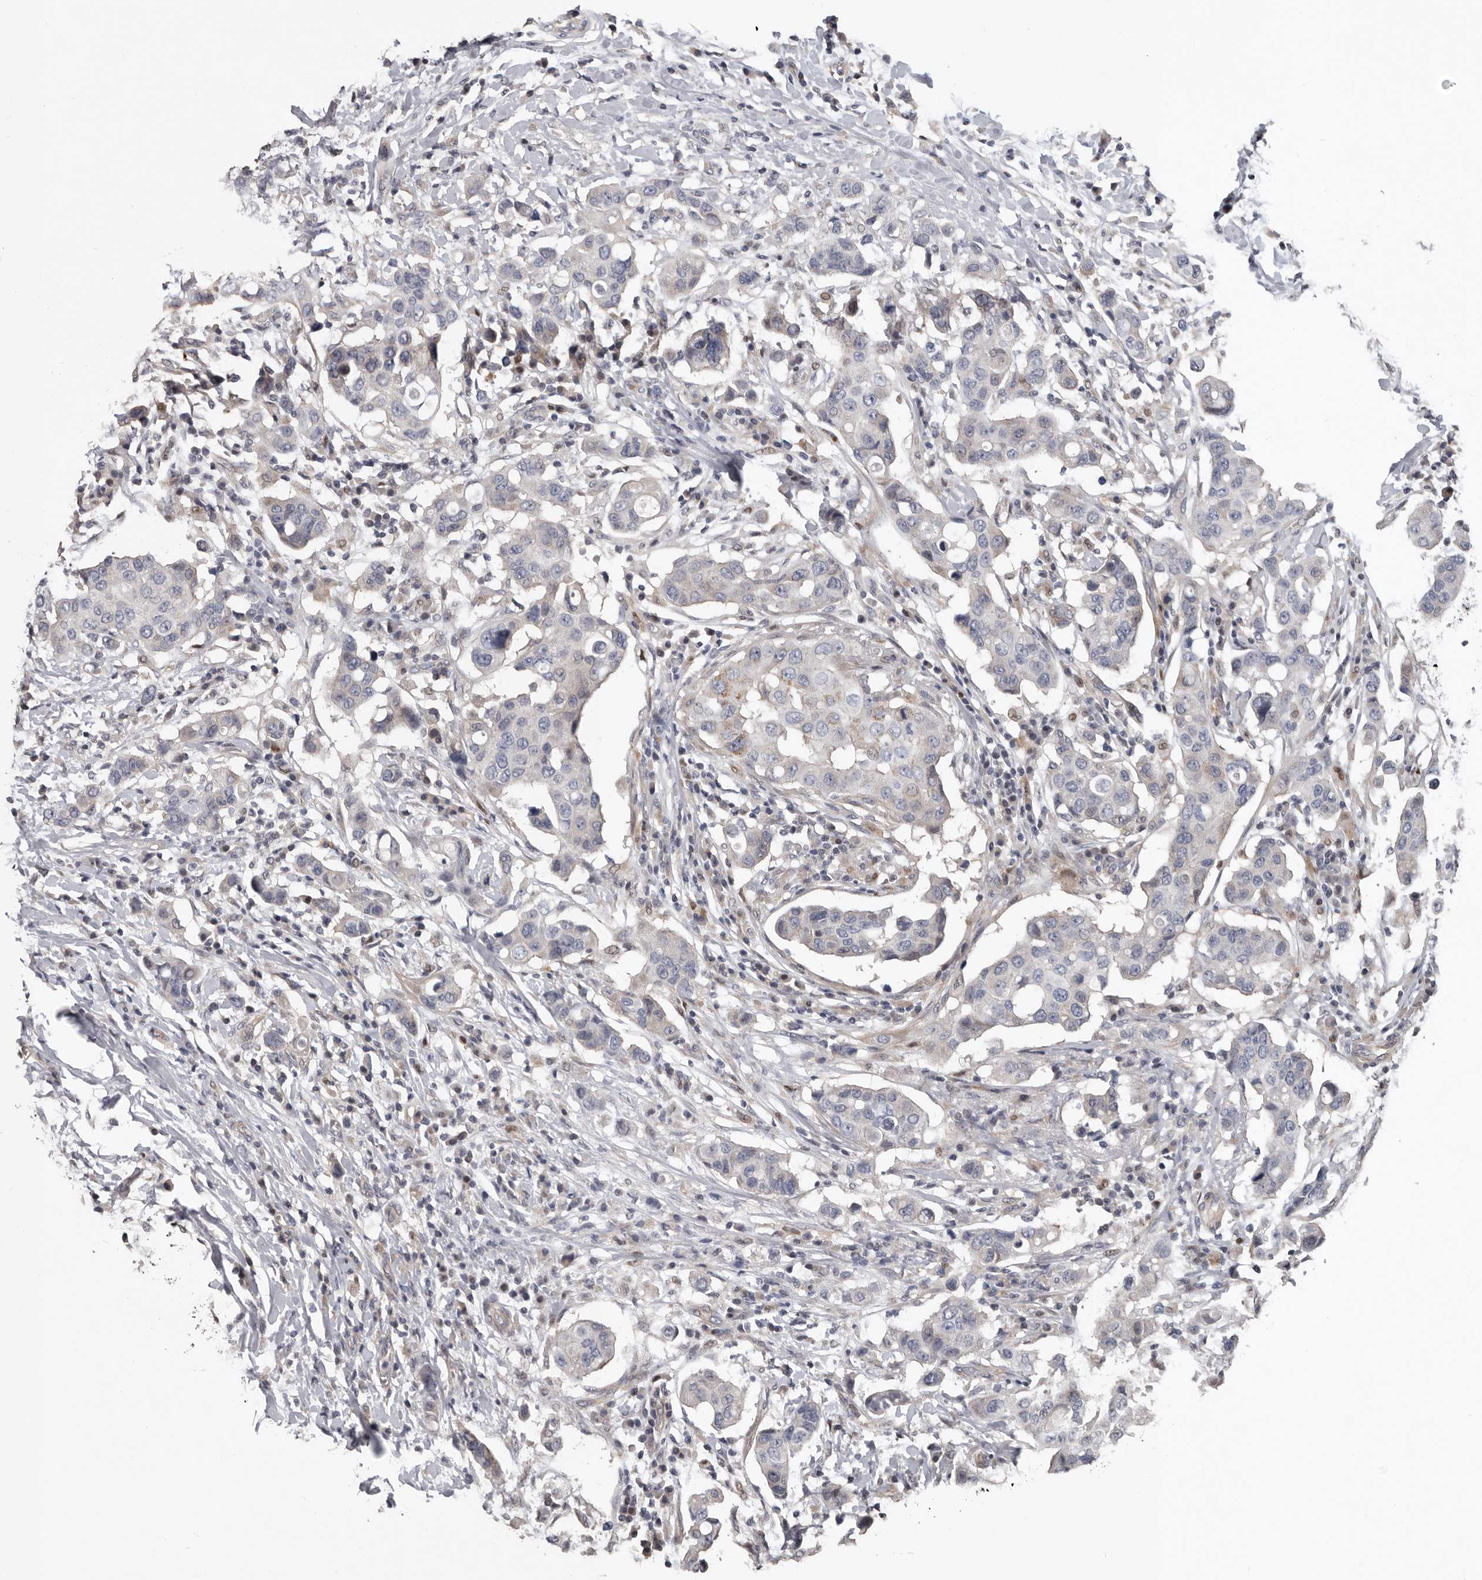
{"staining": {"intensity": "negative", "quantity": "none", "location": "none"}, "tissue": "breast cancer", "cell_type": "Tumor cells", "image_type": "cancer", "snomed": [{"axis": "morphology", "description": "Duct carcinoma"}, {"axis": "topography", "description": "Breast"}], "caption": "IHC micrograph of neoplastic tissue: invasive ductal carcinoma (breast) stained with DAB shows no significant protein positivity in tumor cells. (Immunohistochemistry (ihc), brightfield microscopy, high magnification).", "gene": "RNF217", "patient": {"sex": "female", "age": 27}}